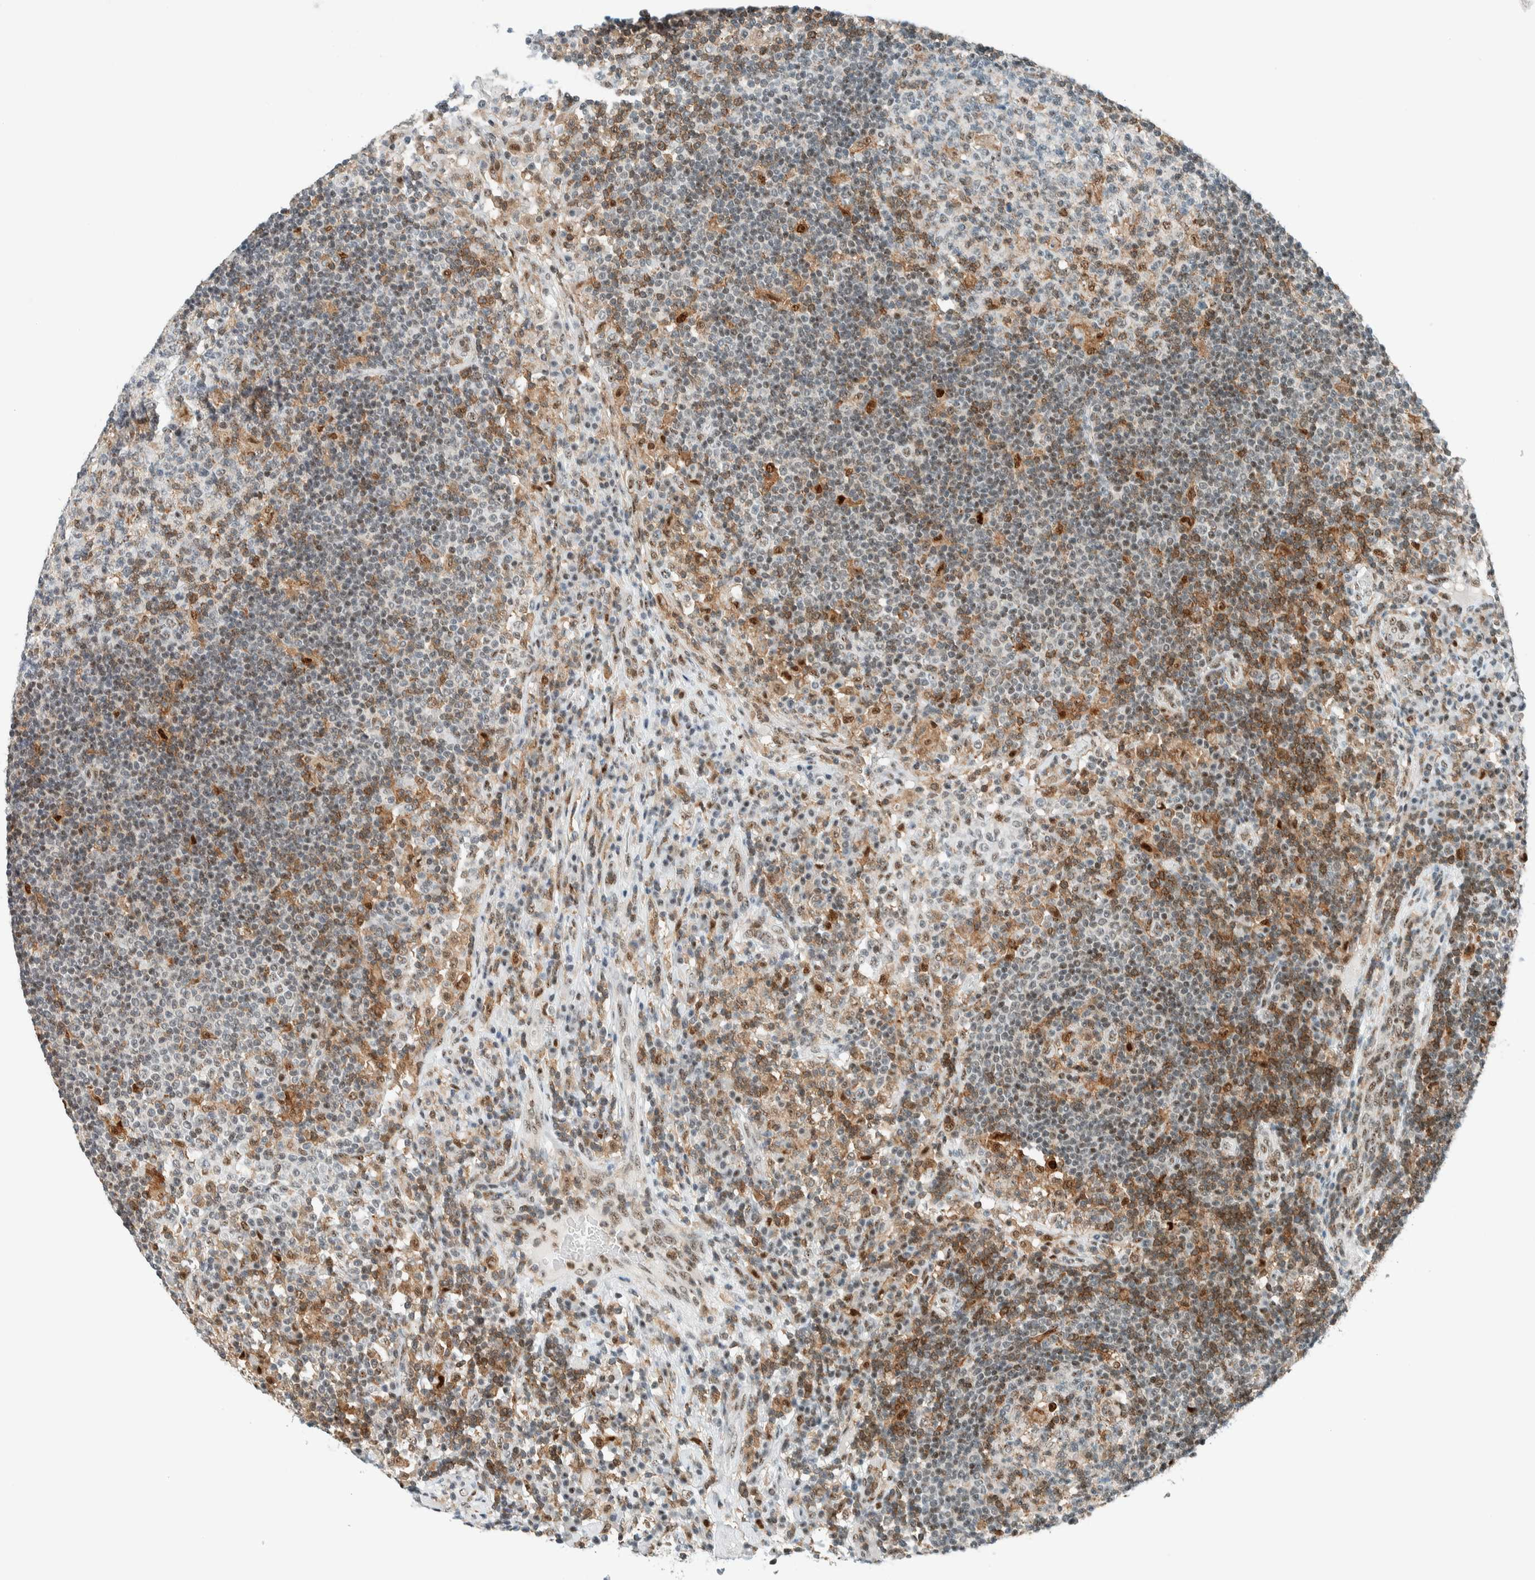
{"staining": {"intensity": "moderate", "quantity": "<25%", "location": "cytoplasmic/membranous"}, "tissue": "lymph node", "cell_type": "Germinal center cells", "image_type": "normal", "snomed": [{"axis": "morphology", "description": "Normal tissue, NOS"}, {"axis": "topography", "description": "Lymph node"}], "caption": "Immunohistochemistry (DAB) staining of unremarkable lymph node exhibits moderate cytoplasmic/membranous protein expression in about <25% of germinal center cells.", "gene": "CYSRT1", "patient": {"sex": "female", "age": 53}}